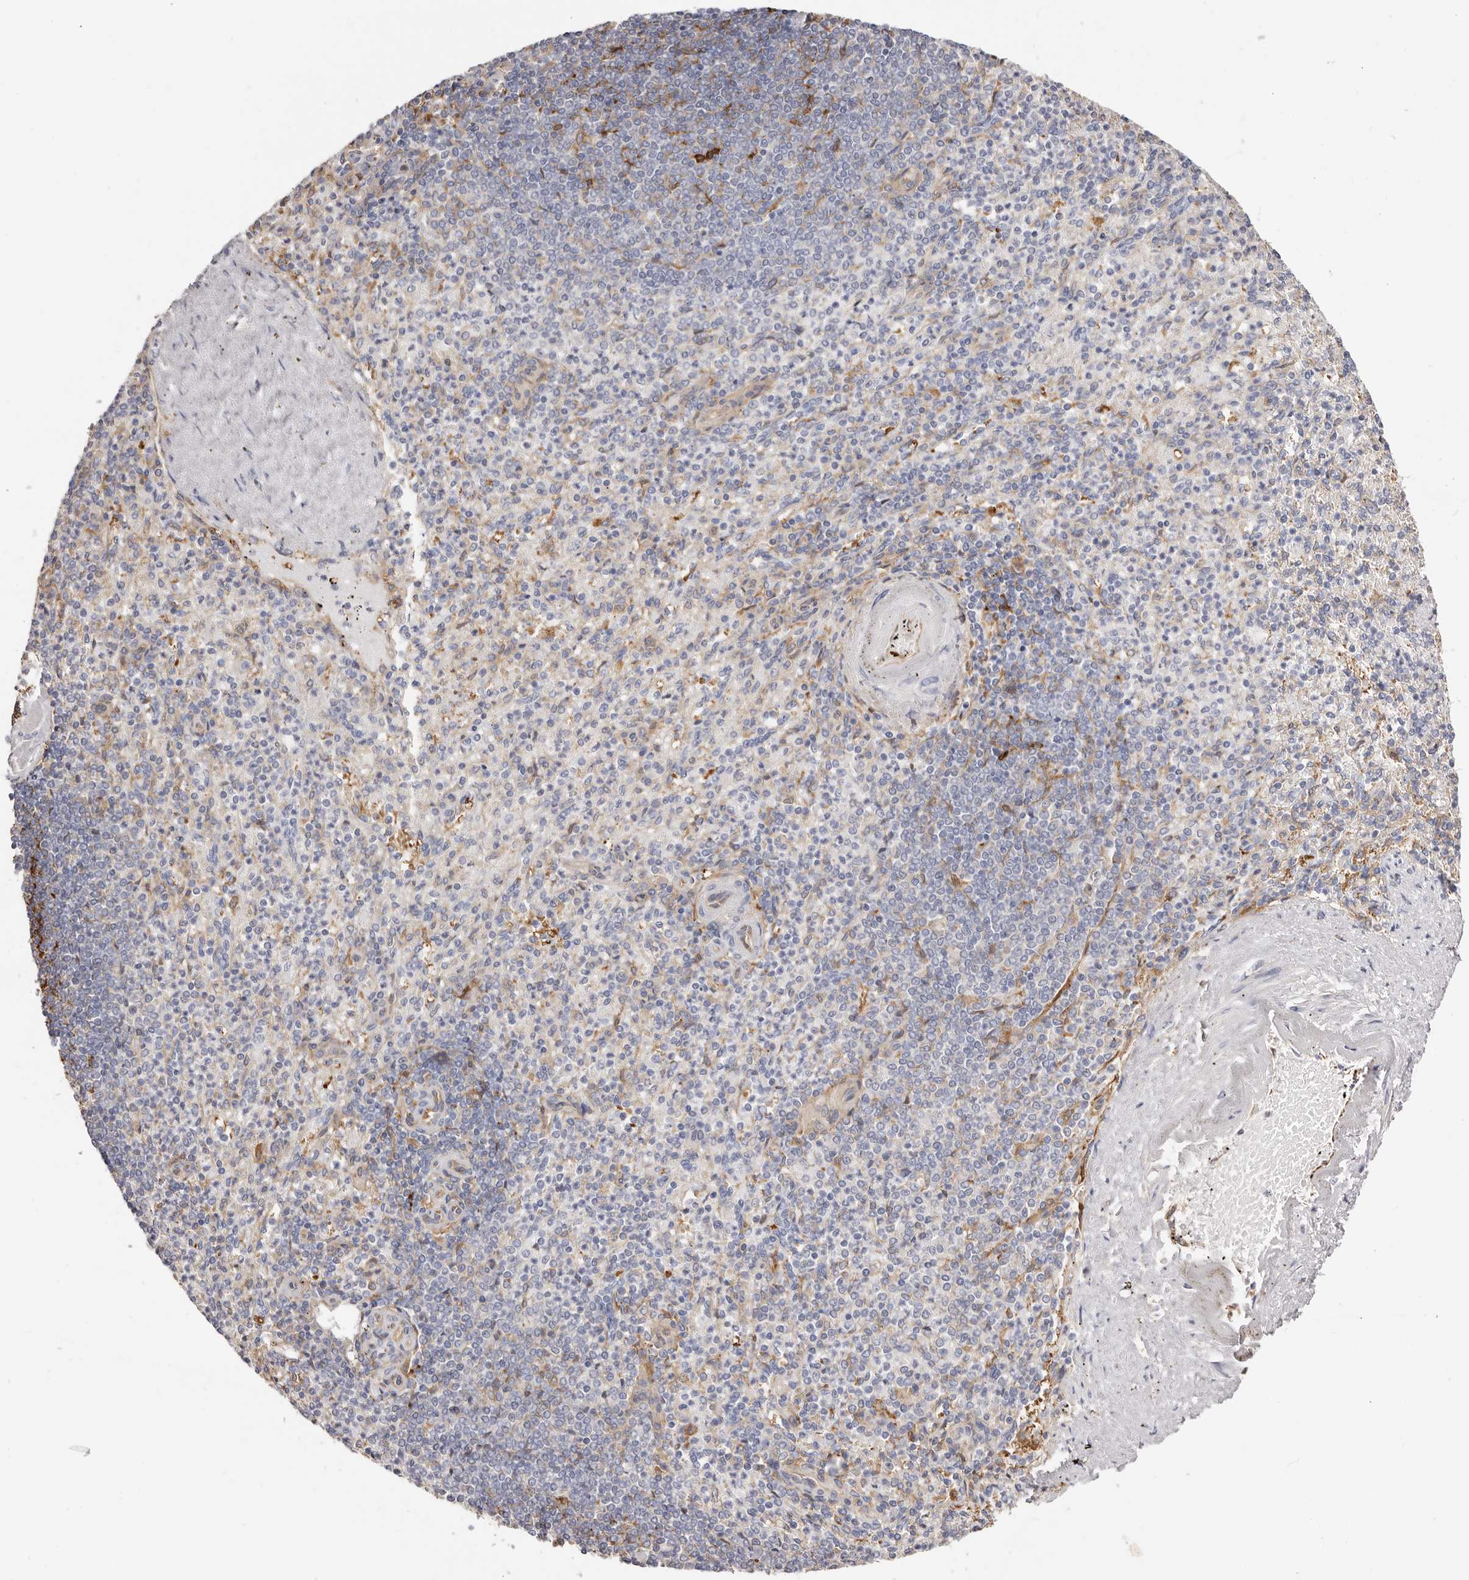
{"staining": {"intensity": "negative", "quantity": "none", "location": "none"}, "tissue": "spleen", "cell_type": "Cells in red pulp", "image_type": "normal", "snomed": [{"axis": "morphology", "description": "Normal tissue, NOS"}, {"axis": "topography", "description": "Spleen"}], "caption": "Protein analysis of benign spleen demonstrates no significant staining in cells in red pulp.", "gene": "LAP3", "patient": {"sex": "female", "age": 74}}